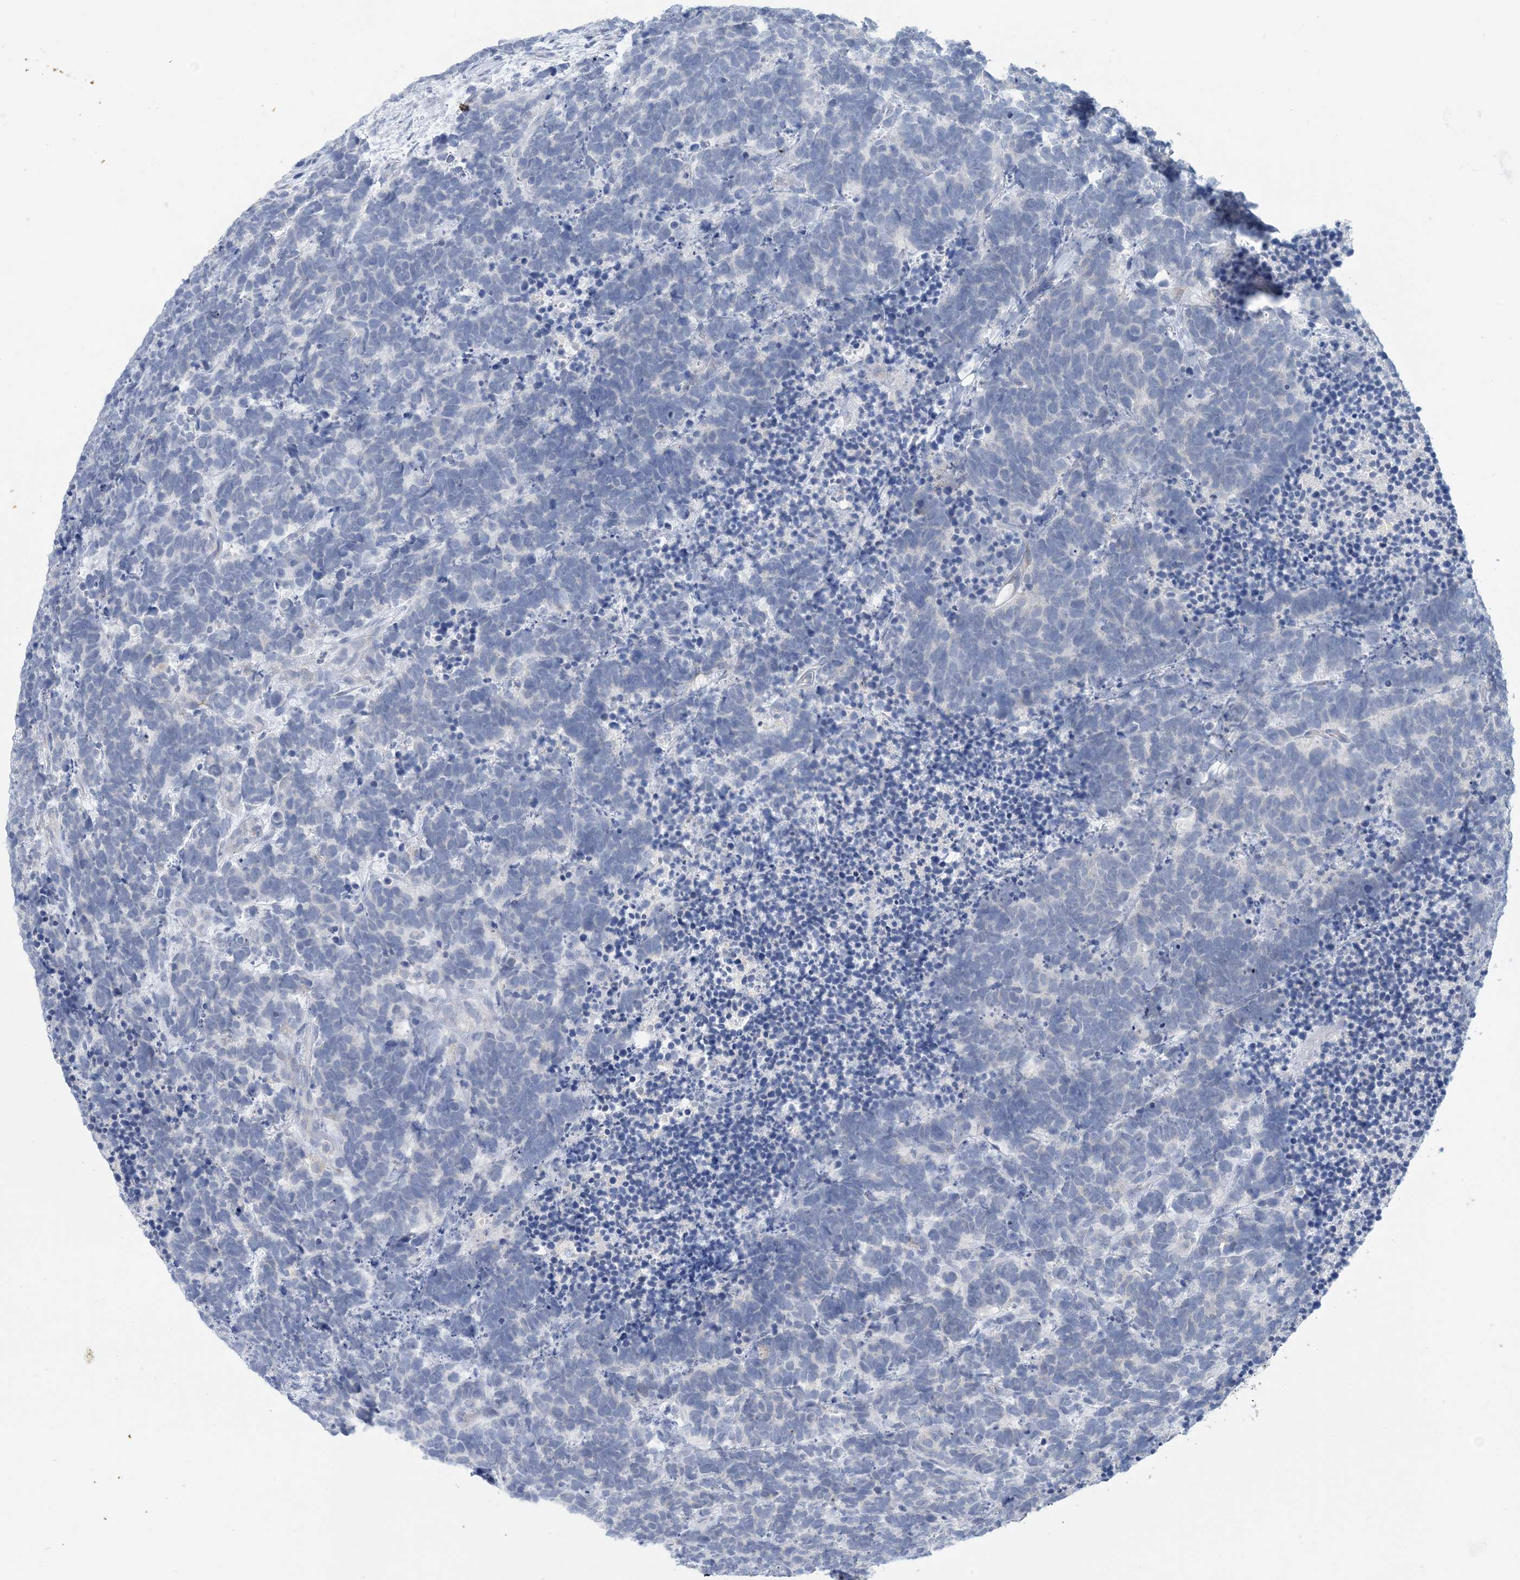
{"staining": {"intensity": "negative", "quantity": "none", "location": "none"}, "tissue": "carcinoid", "cell_type": "Tumor cells", "image_type": "cancer", "snomed": [{"axis": "morphology", "description": "Carcinoma, NOS"}, {"axis": "morphology", "description": "Carcinoid, malignant, NOS"}, {"axis": "topography", "description": "Urinary bladder"}], "caption": "Carcinoid was stained to show a protein in brown. There is no significant expression in tumor cells.", "gene": "ZCCHC18", "patient": {"sex": "male", "age": 57}}